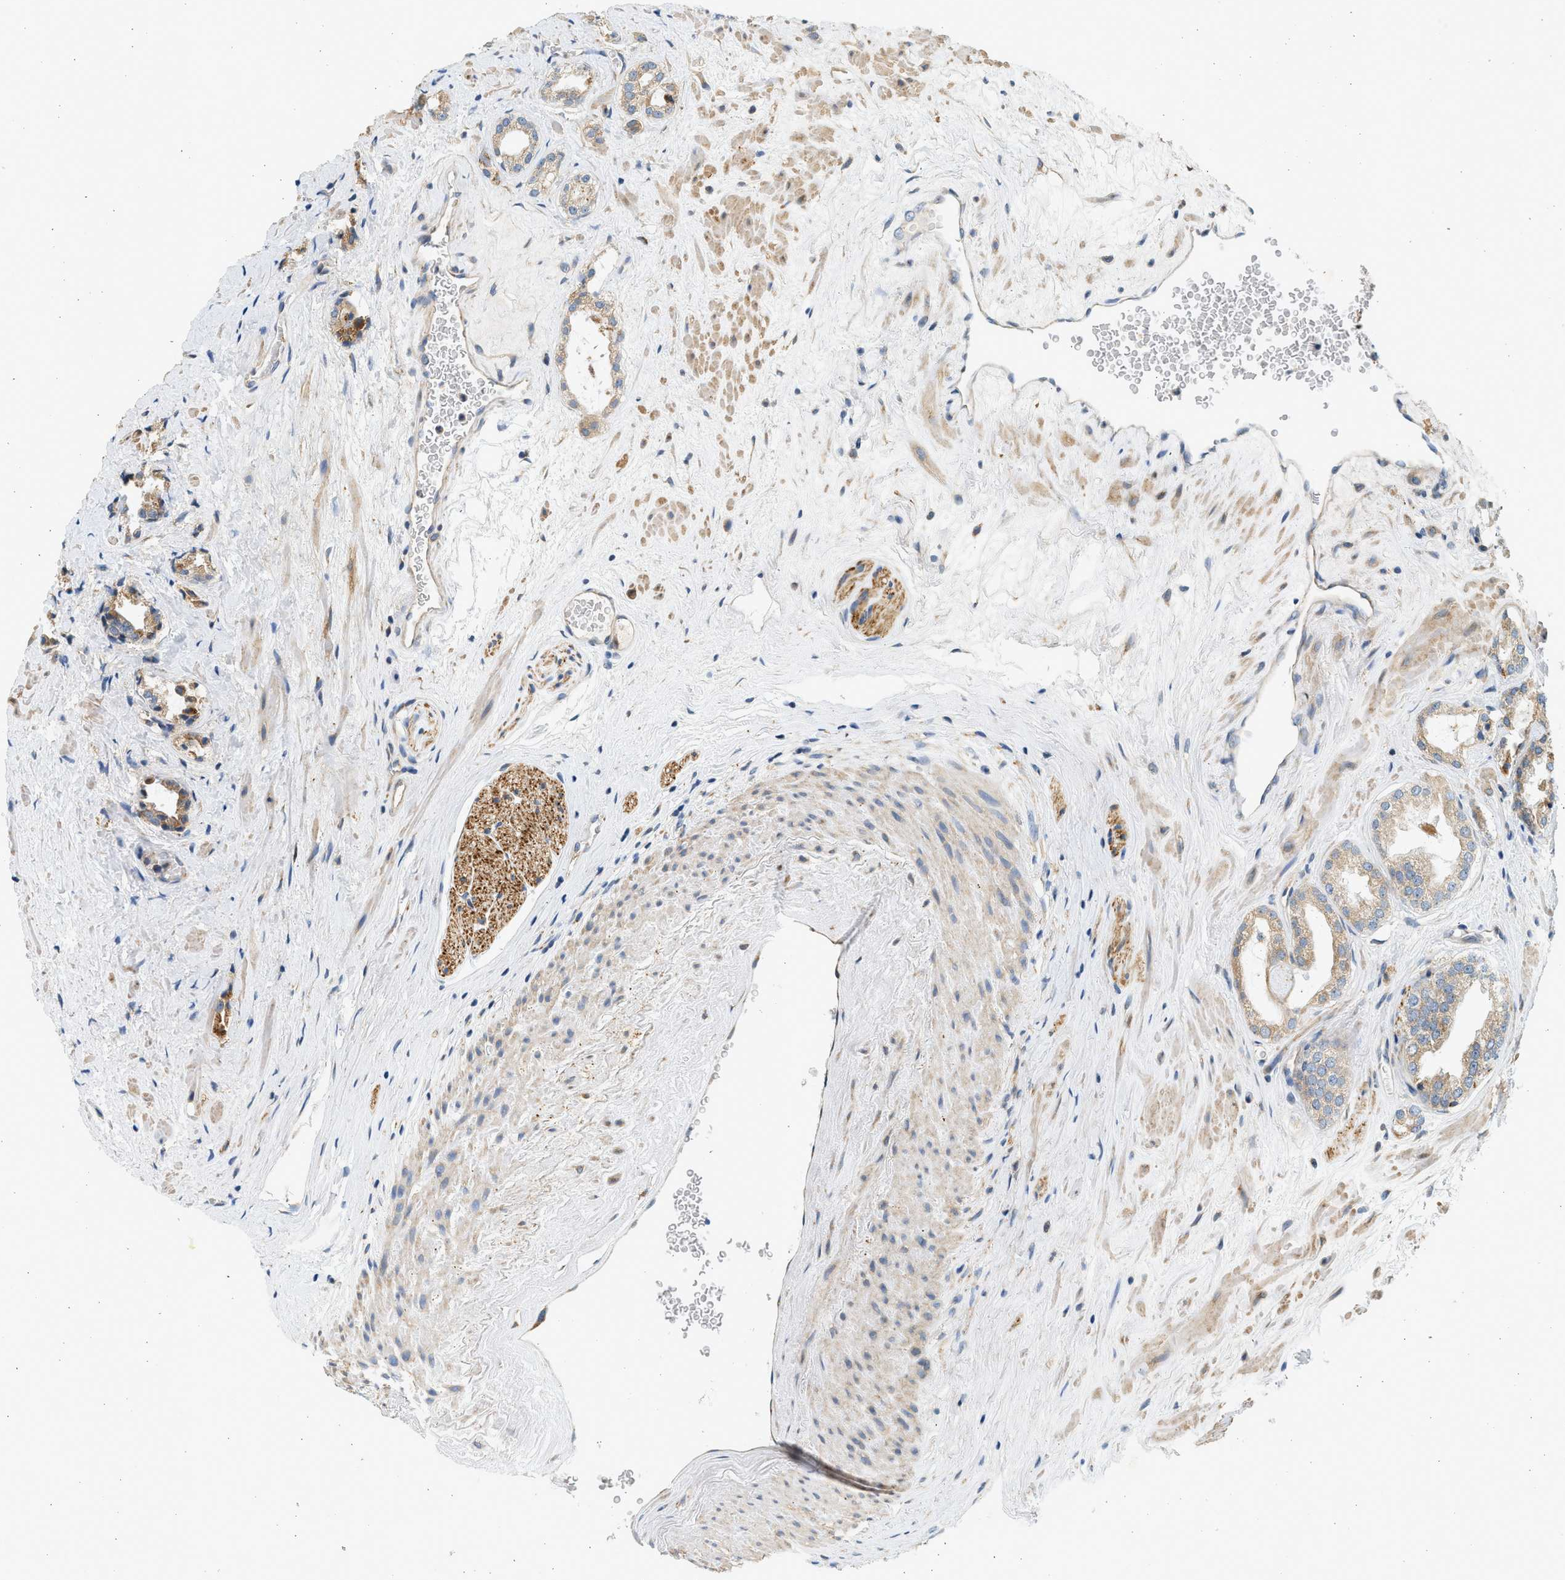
{"staining": {"intensity": "moderate", "quantity": "25%-75%", "location": "cytoplasmic/membranous"}, "tissue": "prostate cancer", "cell_type": "Tumor cells", "image_type": "cancer", "snomed": [{"axis": "morphology", "description": "Adenocarcinoma, High grade"}, {"axis": "topography", "description": "Prostate"}], "caption": "Immunohistochemical staining of prostate adenocarcinoma (high-grade) reveals medium levels of moderate cytoplasmic/membranous expression in approximately 25%-75% of tumor cells. Using DAB (brown) and hematoxylin (blue) stains, captured at high magnification using brightfield microscopy.", "gene": "KDELR2", "patient": {"sex": "male", "age": 64}}